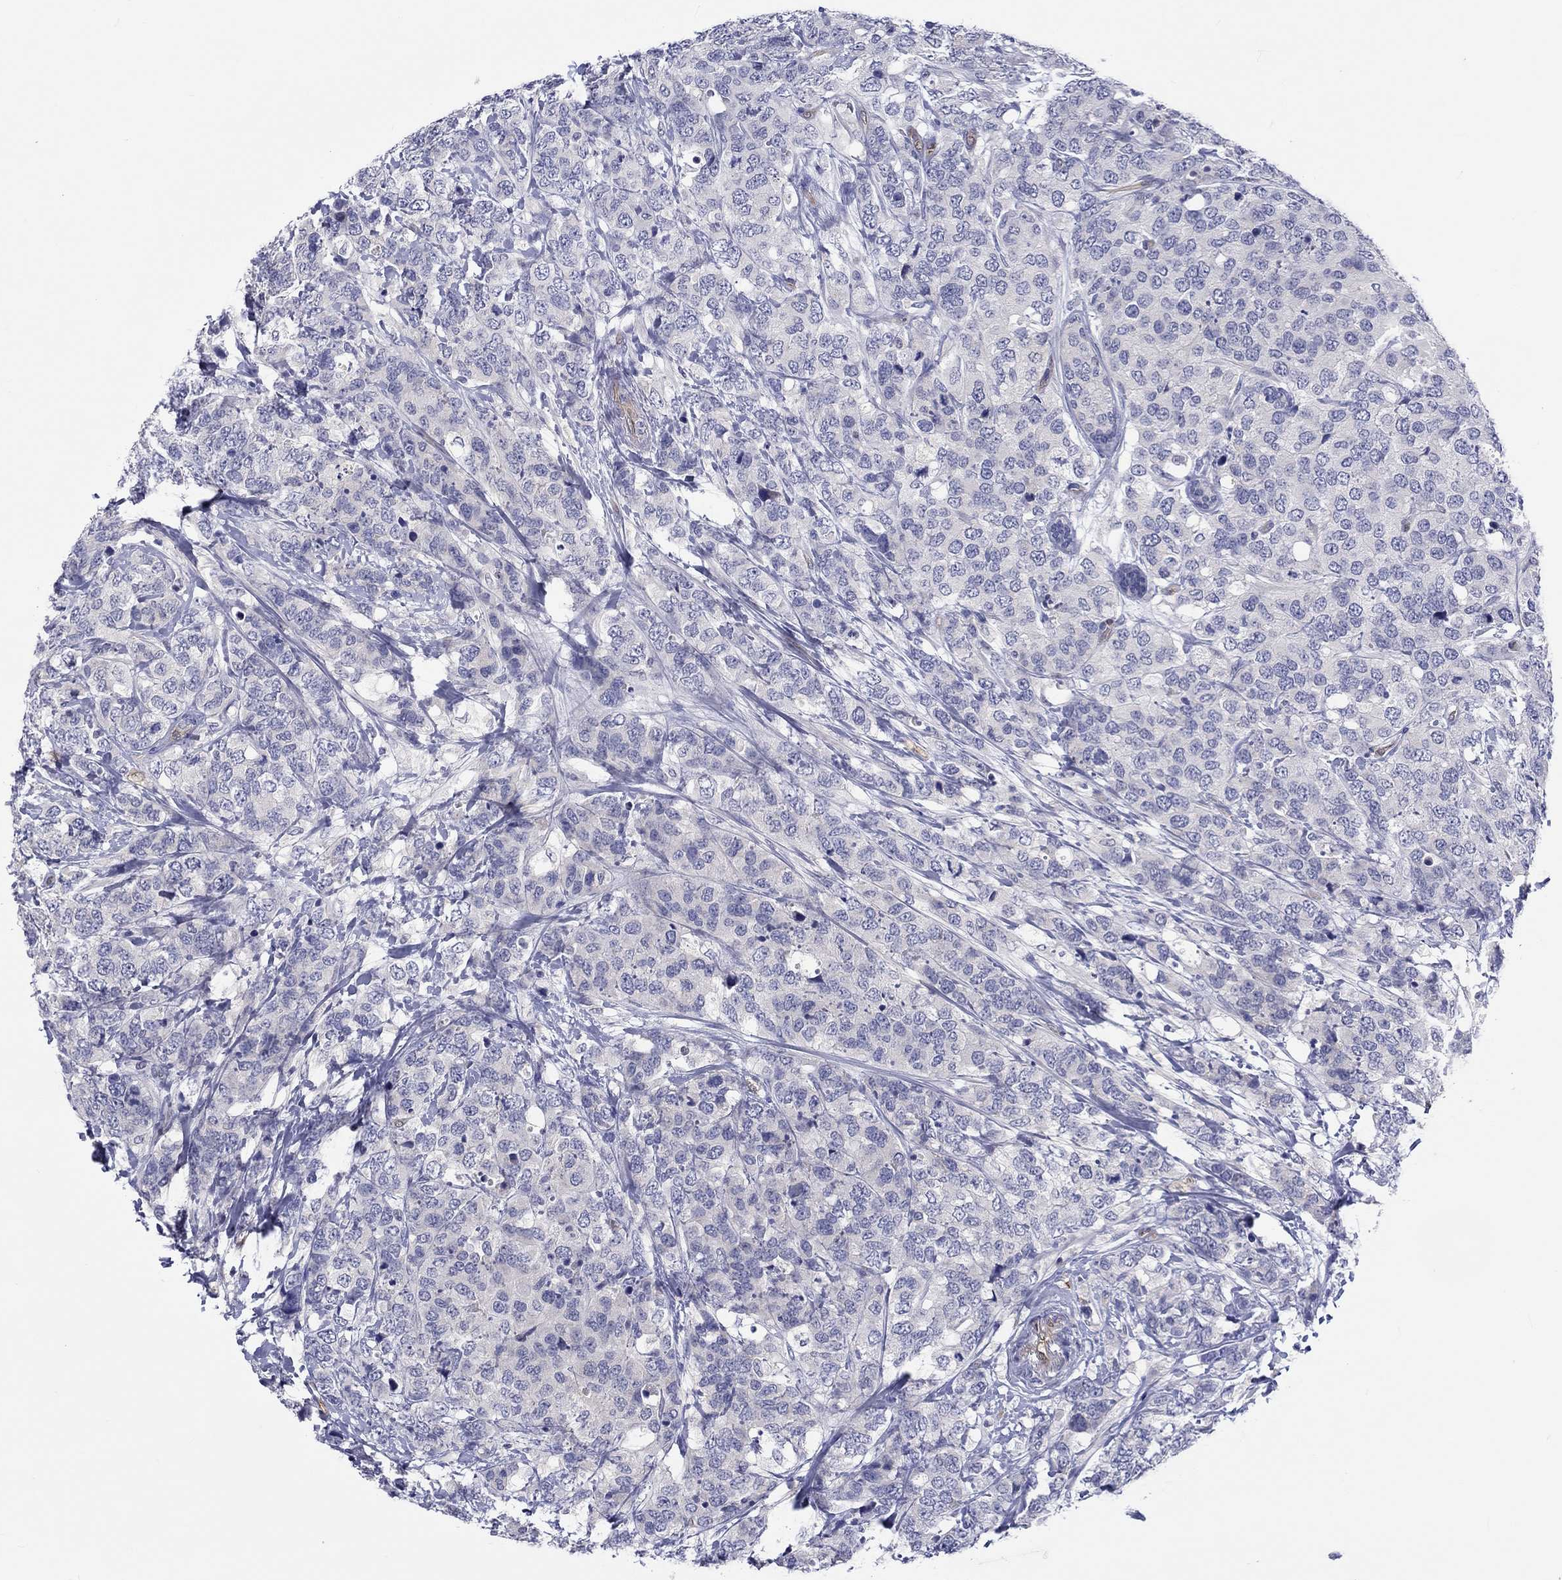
{"staining": {"intensity": "negative", "quantity": "none", "location": "none"}, "tissue": "breast cancer", "cell_type": "Tumor cells", "image_type": "cancer", "snomed": [{"axis": "morphology", "description": "Lobular carcinoma"}, {"axis": "topography", "description": "Breast"}], "caption": "Immunohistochemistry (IHC) of breast cancer (lobular carcinoma) displays no staining in tumor cells. Nuclei are stained in blue.", "gene": "ABCG4", "patient": {"sex": "female", "age": 59}}